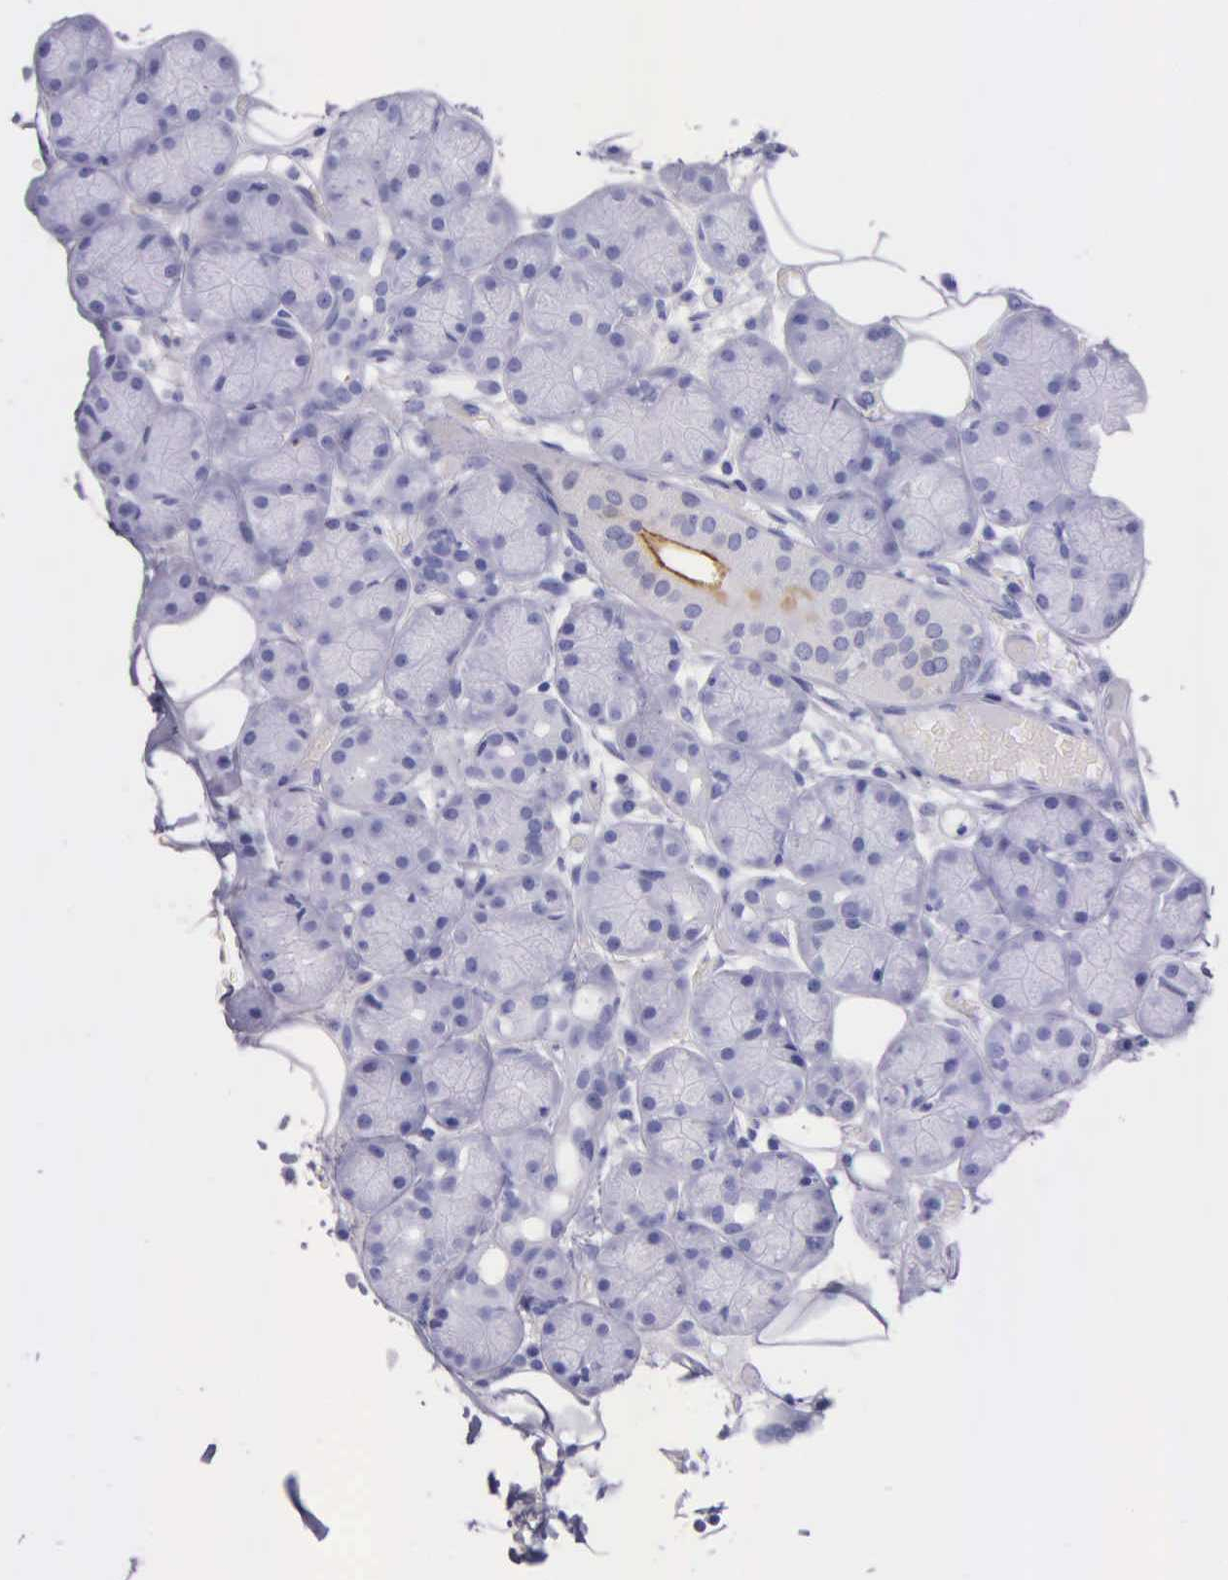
{"staining": {"intensity": "weak", "quantity": "25%-75%", "location": "cytoplasmic/membranous"}, "tissue": "salivary gland", "cell_type": "Glandular cells", "image_type": "normal", "snomed": [{"axis": "morphology", "description": "Normal tissue, NOS"}, {"axis": "topography", "description": "Salivary gland"}], "caption": "Unremarkable salivary gland demonstrates weak cytoplasmic/membranous positivity in approximately 25%-75% of glandular cells, visualized by immunohistochemistry.", "gene": "KLK2", "patient": {"sex": "male", "age": 54}}